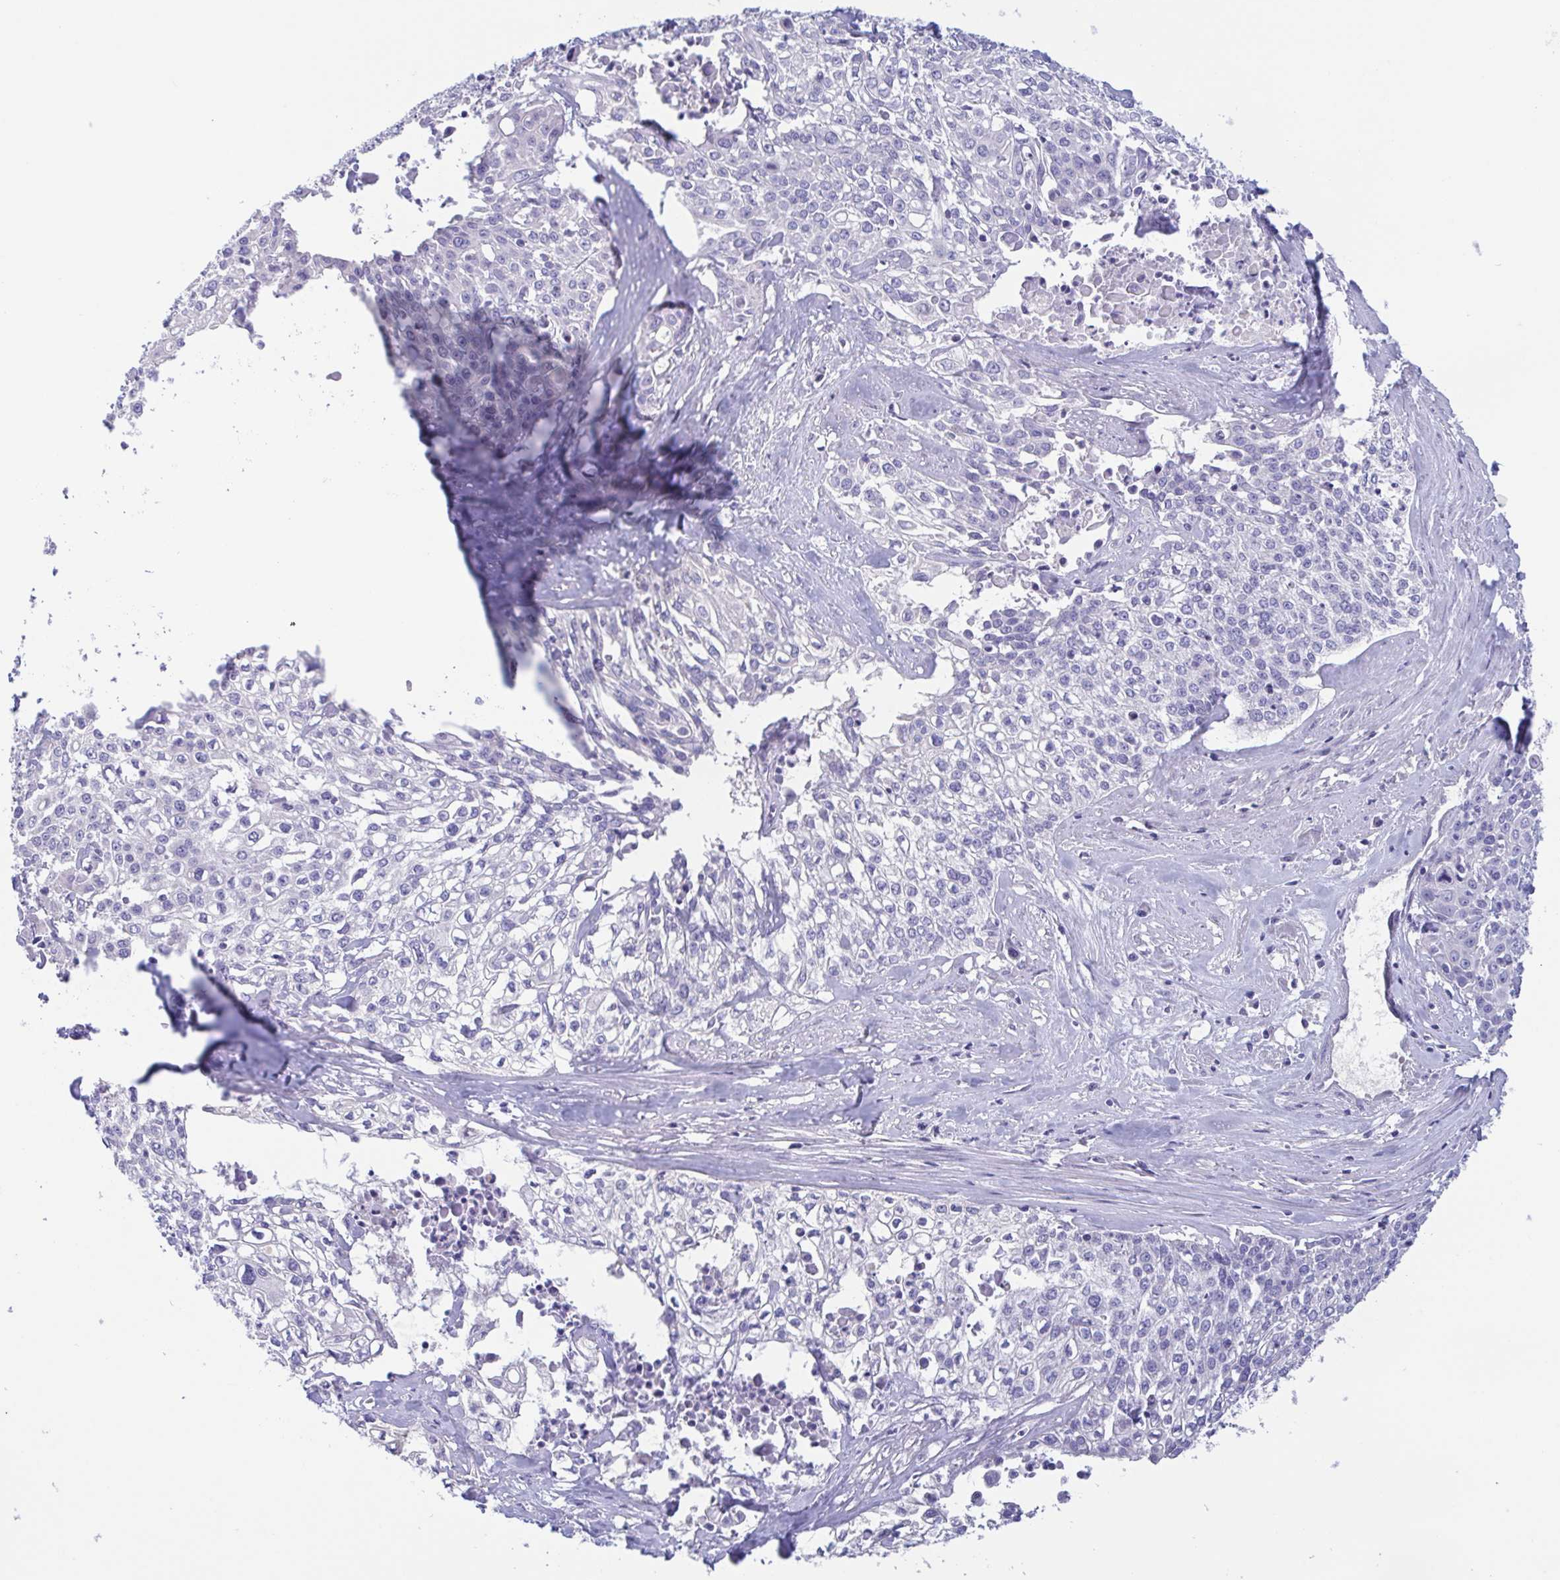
{"staining": {"intensity": "negative", "quantity": "none", "location": "none"}, "tissue": "cervical cancer", "cell_type": "Tumor cells", "image_type": "cancer", "snomed": [{"axis": "morphology", "description": "Squamous cell carcinoma, NOS"}, {"axis": "topography", "description": "Cervix"}], "caption": "Tumor cells are negative for protein expression in human cervical cancer (squamous cell carcinoma).", "gene": "TREH", "patient": {"sex": "female", "age": 39}}